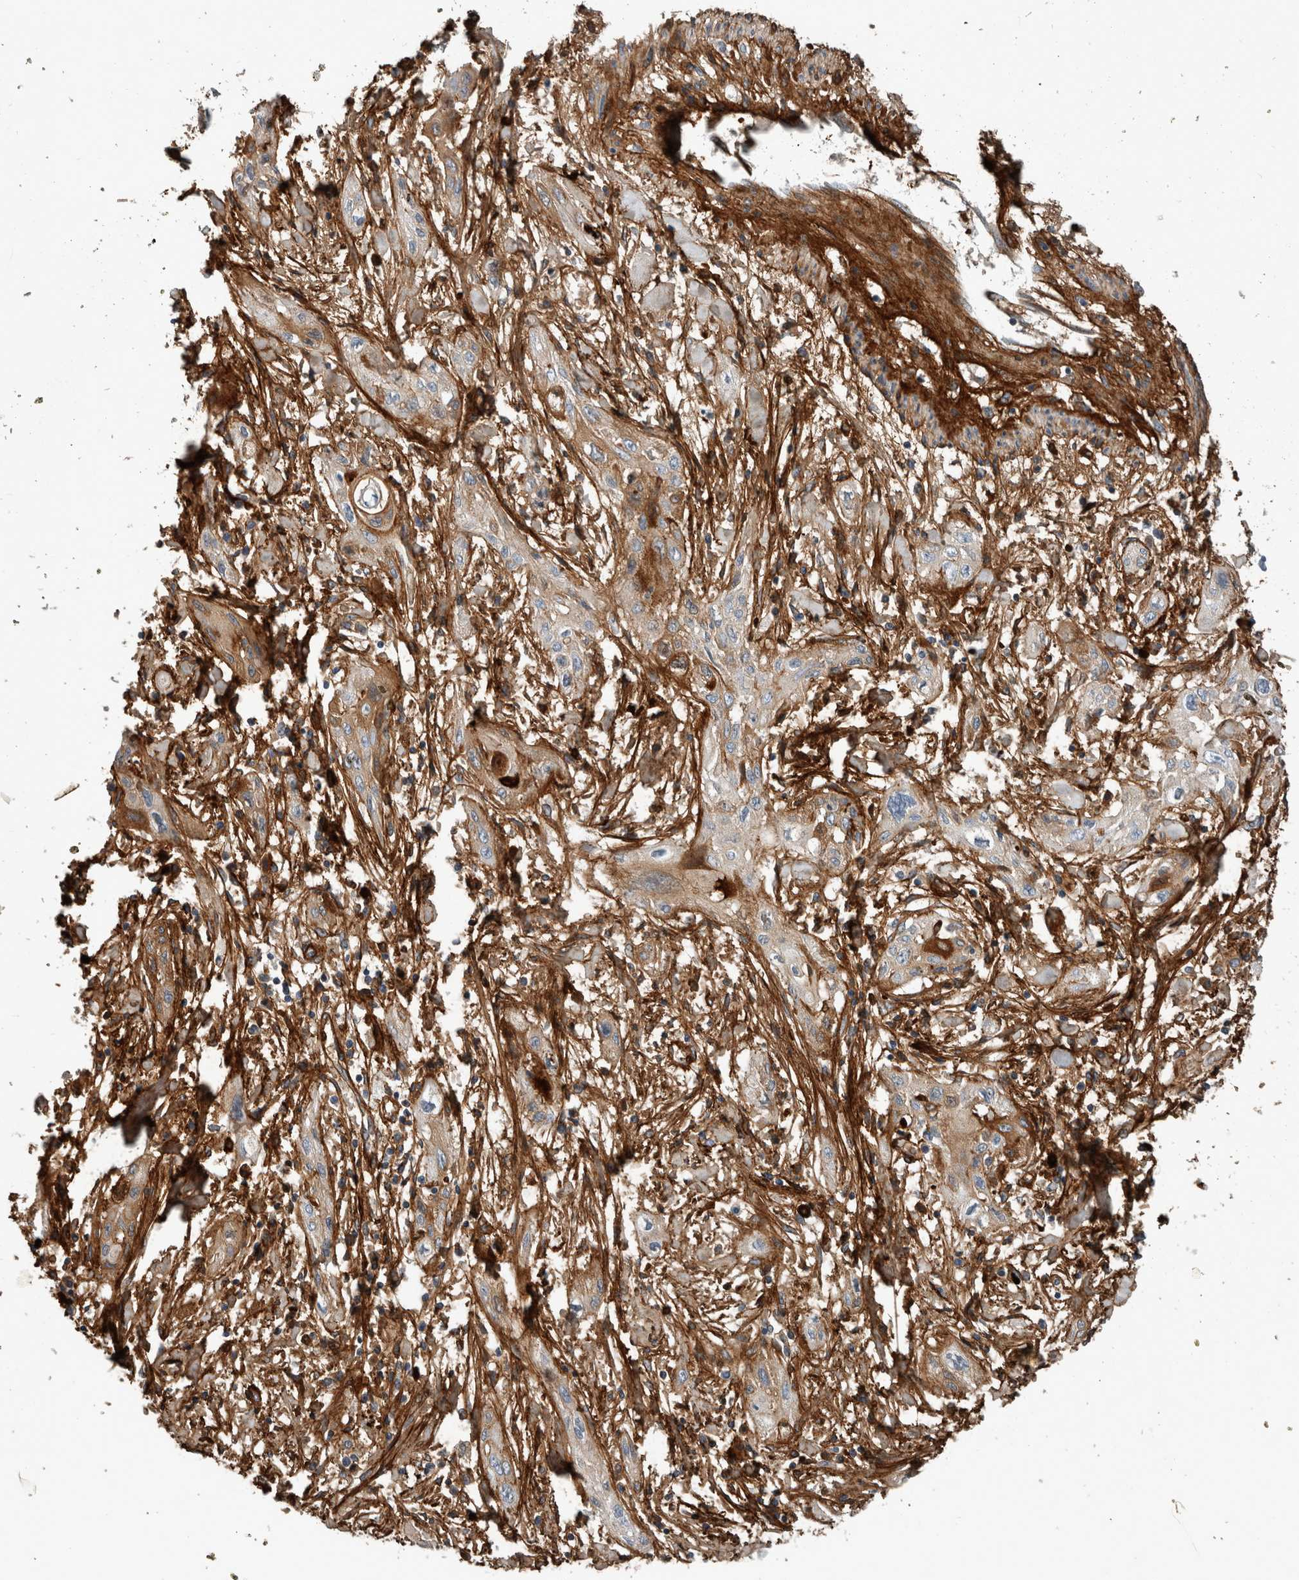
{"staining": {"intensity": "weak", "quantity": "25%-75%", "location": "cytoplasmic/membranous"}, "tissue": "lung cancer", "cell_type": "Tumor cells", "image_type": "cancer", "snomed": [{"axis": "morphology", "description": "Squamous cell carcinoma, NOS"}, {"axis": "topography", "description": "Lung"}], "caption": "Protein staining demonstrates weak cytoplasmic/membranous staining in about 25%-75% of tumor cells in lung squamous cell carcinoma.", "gene": "FN1", "patient": {"sex": "female", "age": 47}}